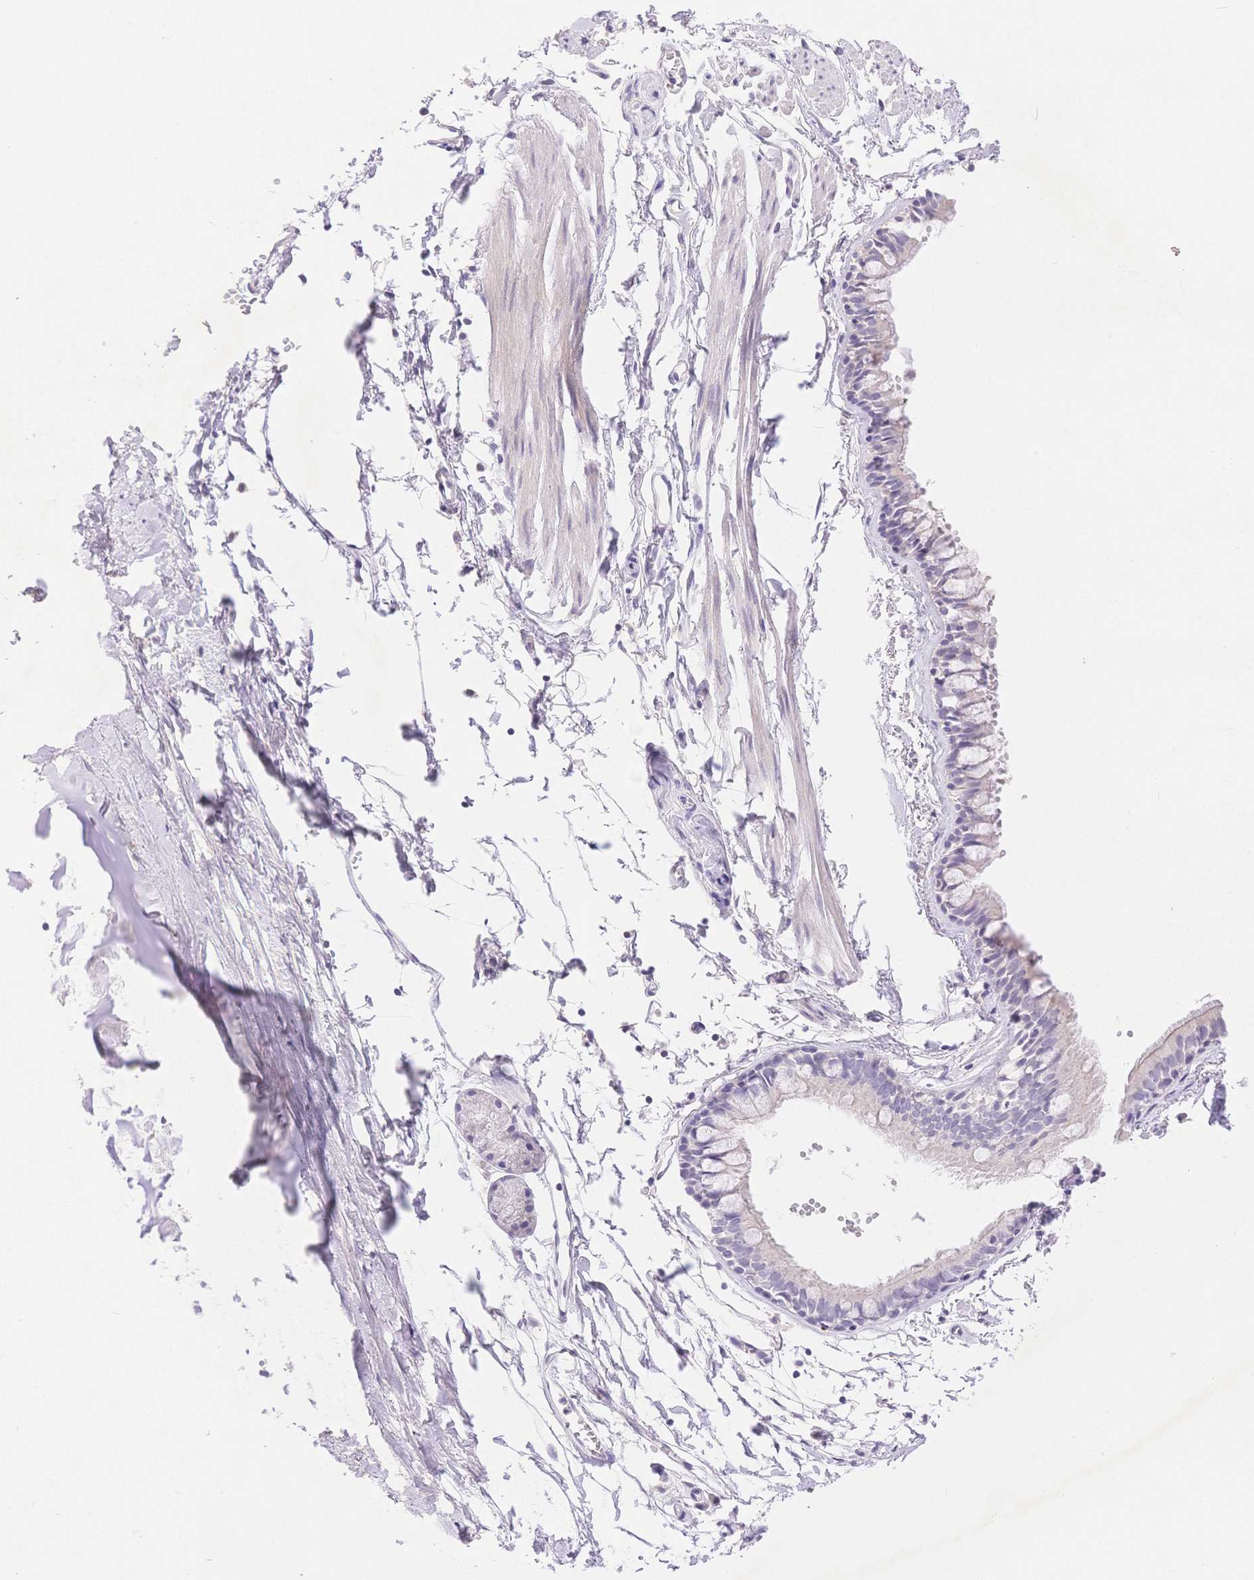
{"staining": {"intensity": "negative", "quantity": "none", "location": "none"}, "tissue": "bronchus", "cell_type": "Respiratory epithelial cells", "image_type": "normal", "snomed": [{"axis": "morphology", "description": "Normal tissue, NOS"}, {"axis": "topography", "description": "Cartilage tissue"}, {"axis": "topography", "description": "Bronchus"}], "caption": "An image of human bronchus is negative for staining in respiratory epithelial cells. The staining was performed using DAB (3,3'-diaminobenzidine) to visualize the protein expression in brown, while the nuclei were stained in blue with hematoxylin (Magnification: 20x).", "gene": "MYOM1", "patient": {"sex": "female", "age": 59}}